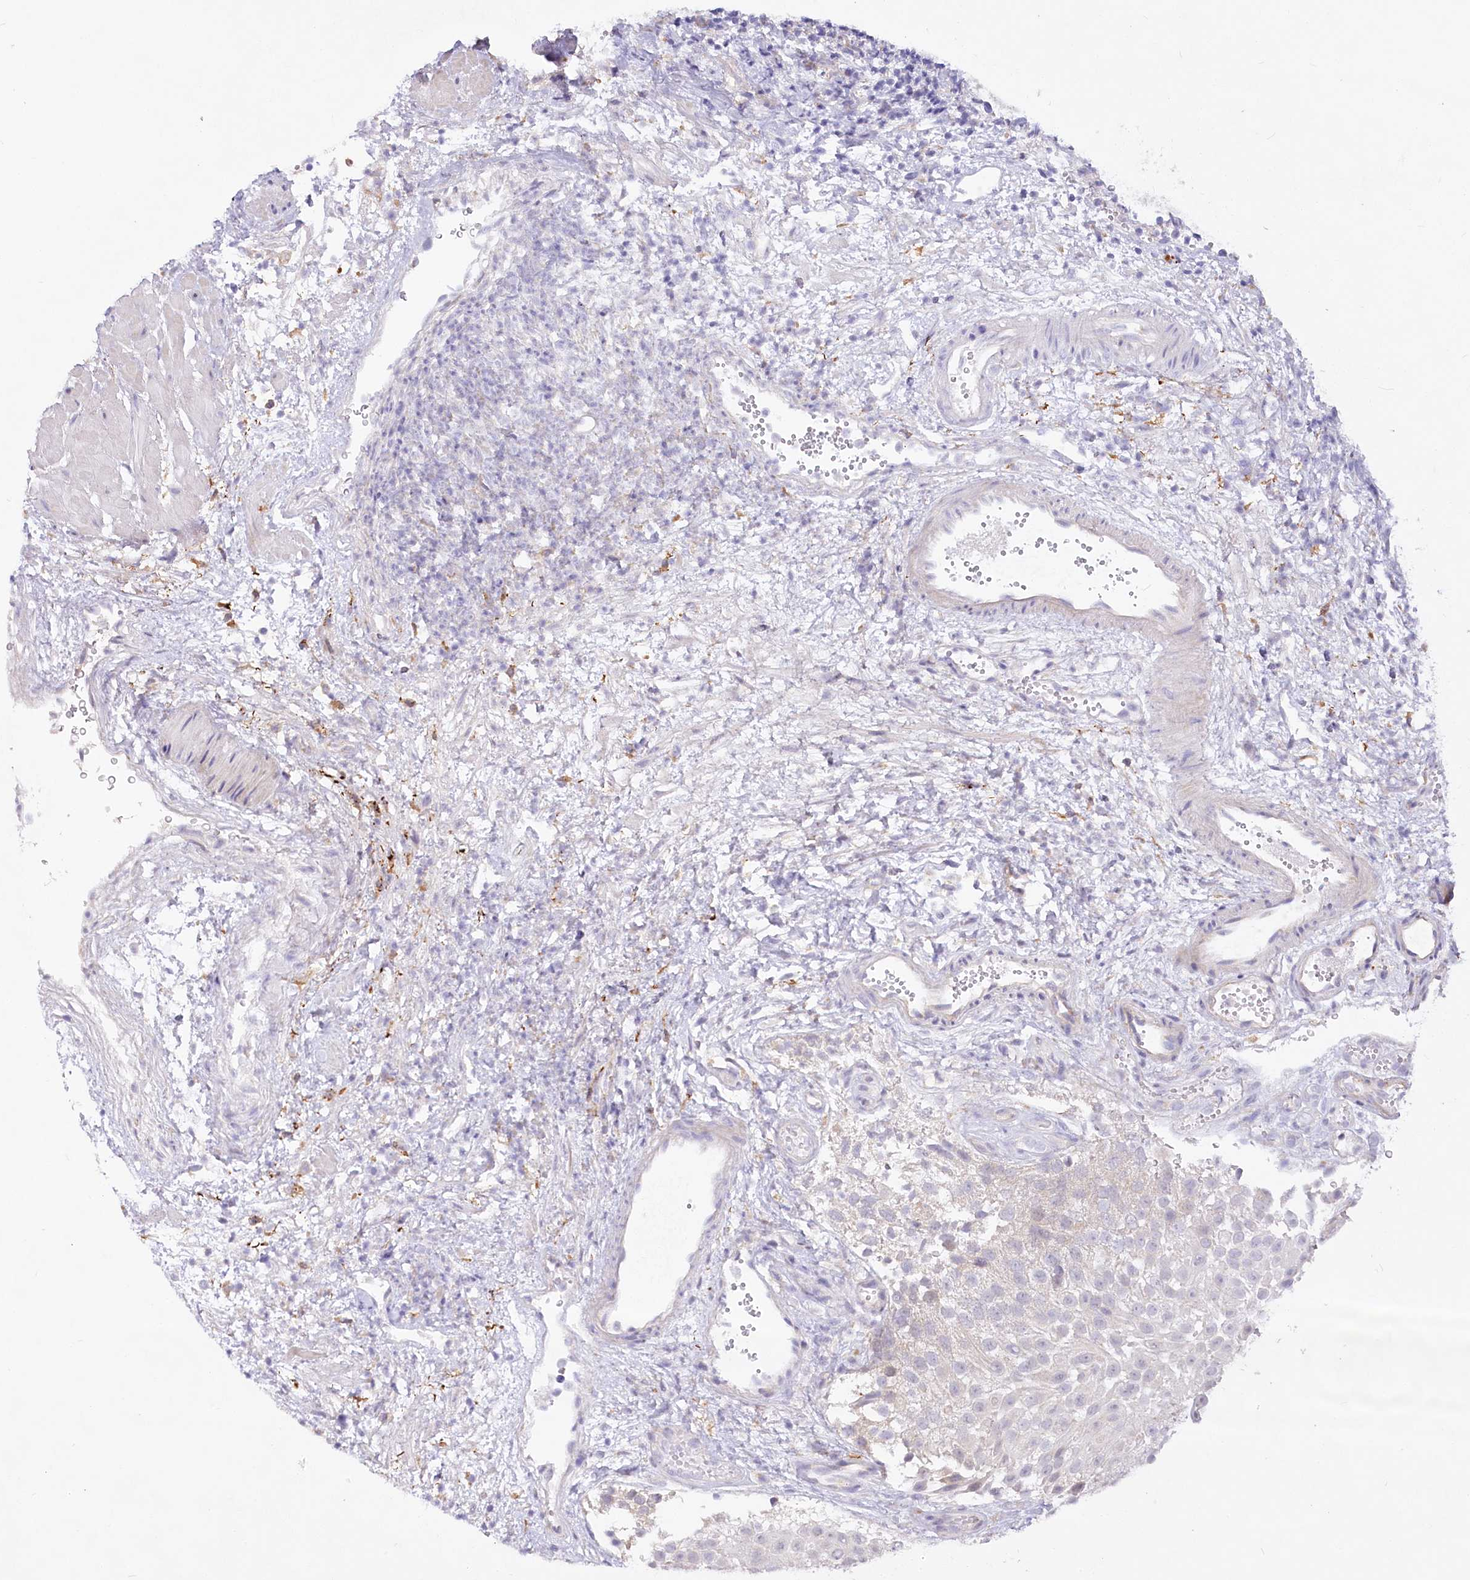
{"staining": {"intensity": "negative", "quantity": "none", "location": "none"}, "tissue": "urothelial cancer", "cell_type": "Tumor cells", "image_type": "cancer", "snomed": [{"axis": "morphology", "description": "Urothelial carcinoma, Low grade"}, {"axis": "topography", "description": "Urinary bladder"}], "caption": "There is no significant staining in tumor cells of urothelial cancer.", "gene": "EFHC2", "patient": {"sex": "male", "age": 78}}